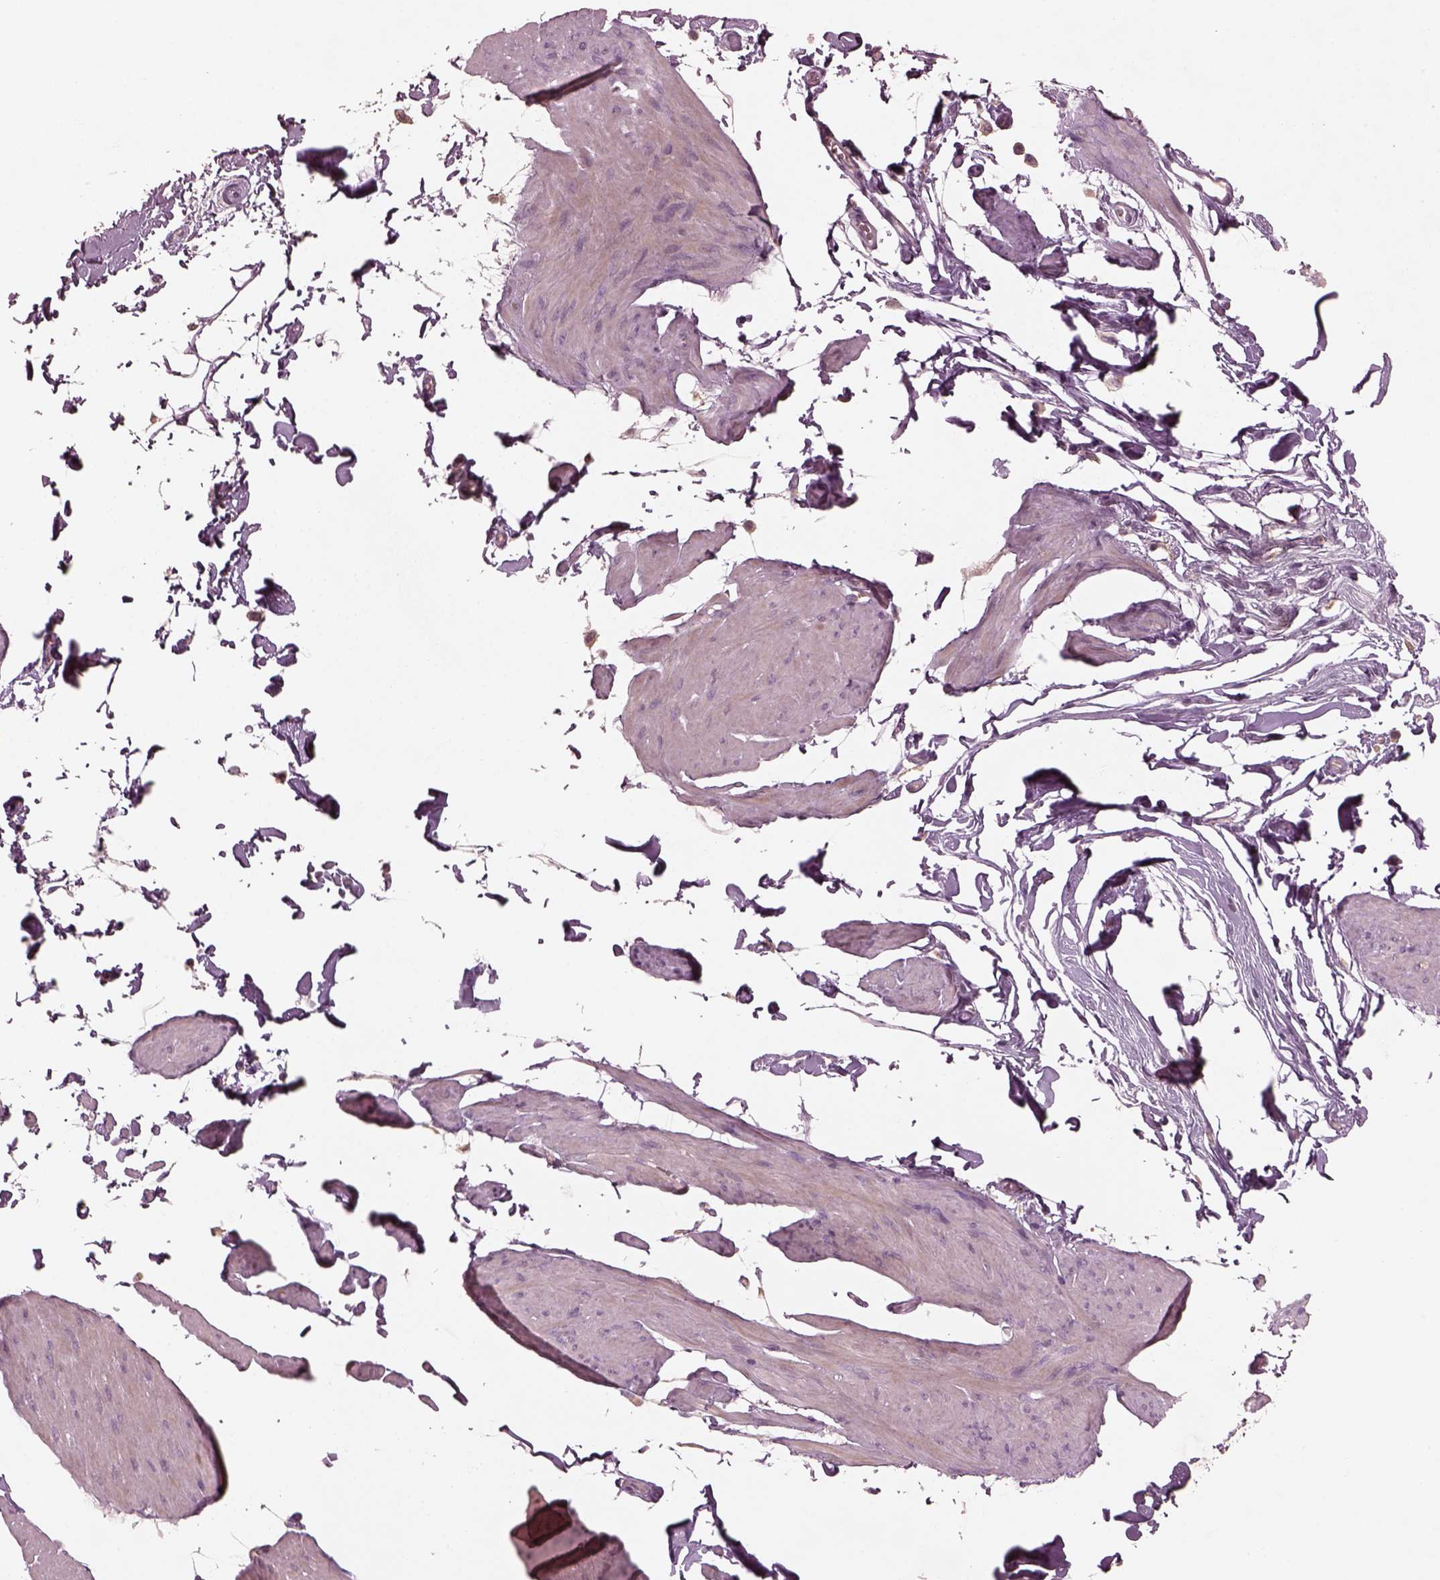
{"staining": {"intensity": "negative", "quantity": "none", "location": "none"}, "tissue": "smooth muscle", "cell_type": "Smooth muscle cells", "image_type": "normal", "snomed": [{"axis": "morphology", "description": "Normal tissue, NOS"}, {"axis": "topography", "description": "Adipose tissue"}, {"axis": "topography", "description": "Smooth muscle"}, {"axis": "topography", "description": "Peripheral nerve tissue"}], "caption": "Smooth muscle cells are negative for brown protein staining in unremarkable smooth muscle. (DAB immunohistochemistry (IHC) with hematoxylin counter stain).", "gene": "VWA5B1", "patient": {"sex": "male", "age": 83}}